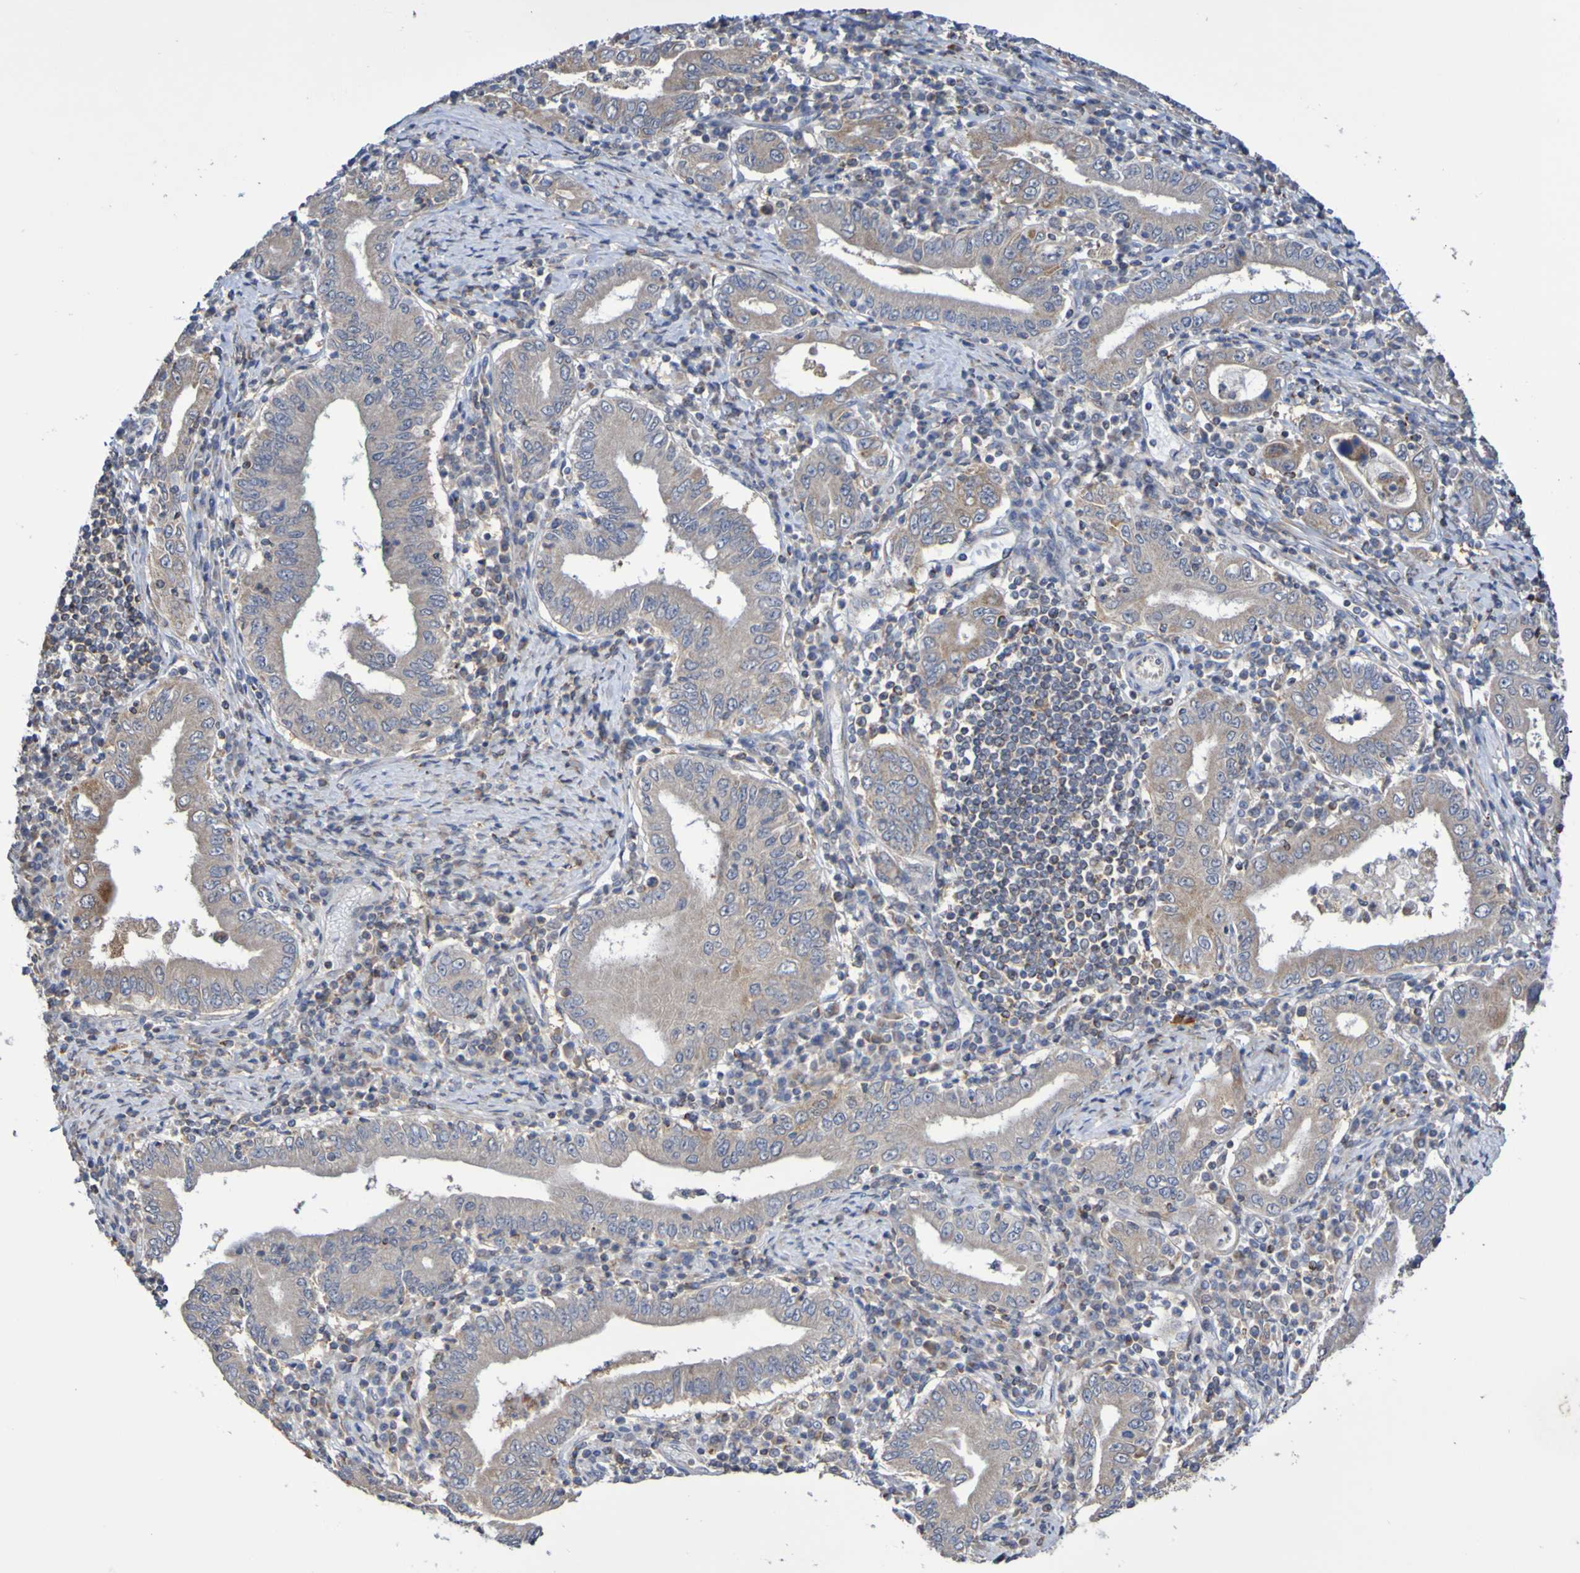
{"staining": {"intensity": "weak", "quantity": ">75%", "location": "cytoplasmic/membranous"}, "tissue": "stomach cancer", "cell_type": "Tumor cells", "image_type": "cancer", "snomed": [{"axis": "morphology", "description": "Normal tissue, NOS"}, {"axis": "morphology", "description": "Adenocarcinoma, NOS"}, {"axis": "topography", "description": "Esophagus"}, {"axis": "topography", "description": "Stomach, upper"}, {"axis": "topography", "description": "Peripheral nerve tissue"}], "caption": "This is an image of IHC staining of stomach cancer, which shows weak expression in the cytoplasmic/membranous of tumor cells.", "gene": "C3orf18", "patient": {"sex": "male", "age": 62}}